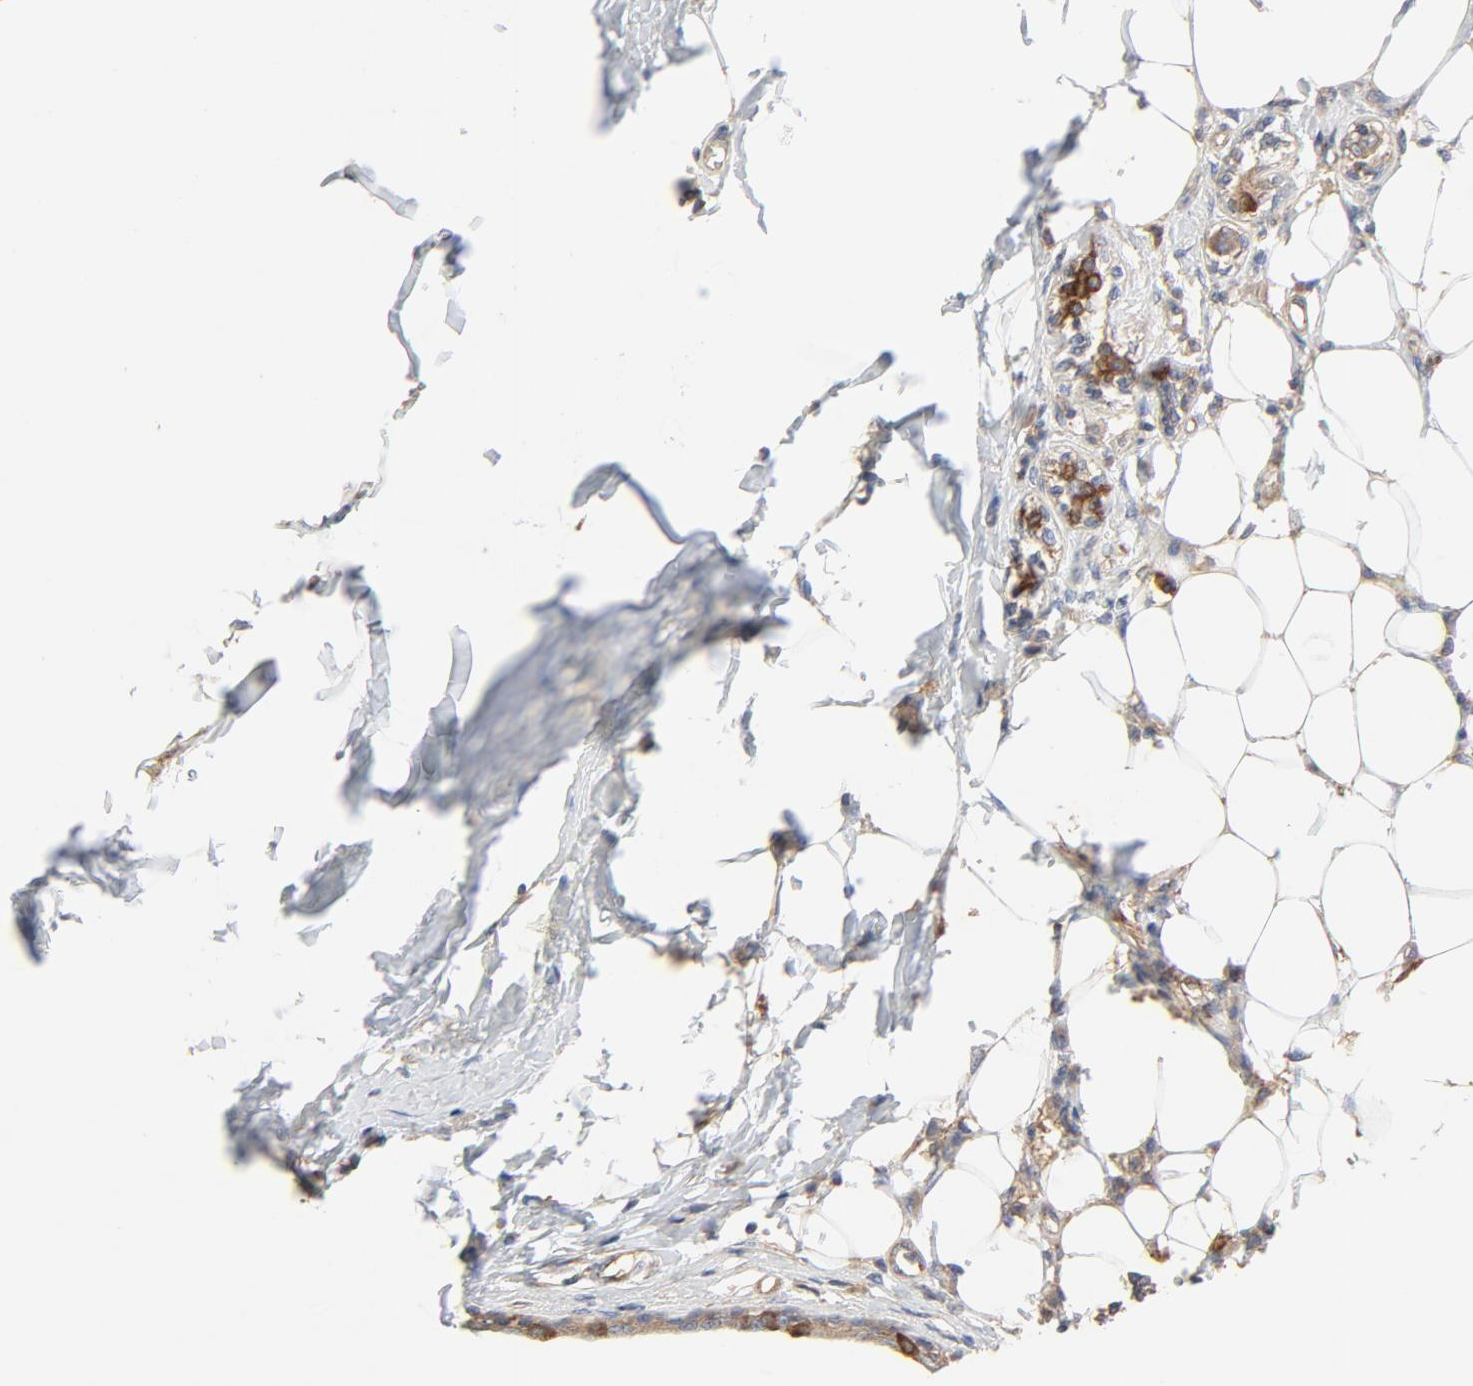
{"staining": {"intensity": "moderate", "quantity": ">75%", "location": "cytoplasmic/membranous"}, "tissue": "breast cancer", "cell_type": "Tumor cells", "image_type": "cancer", "snomed": [{"axis": "morphology", "description": "Duct carcinoma"}, {"axis": "topography", "description": "Breast"}], "caption": "A micrograph of intraductal carcinoma (breast) stained for a protein demonstrates moderate cytoplasmic/membranous brown staining in tumor cells.", "gene": "RABEP1", "patient": {"sex": "female", "age": 40}}